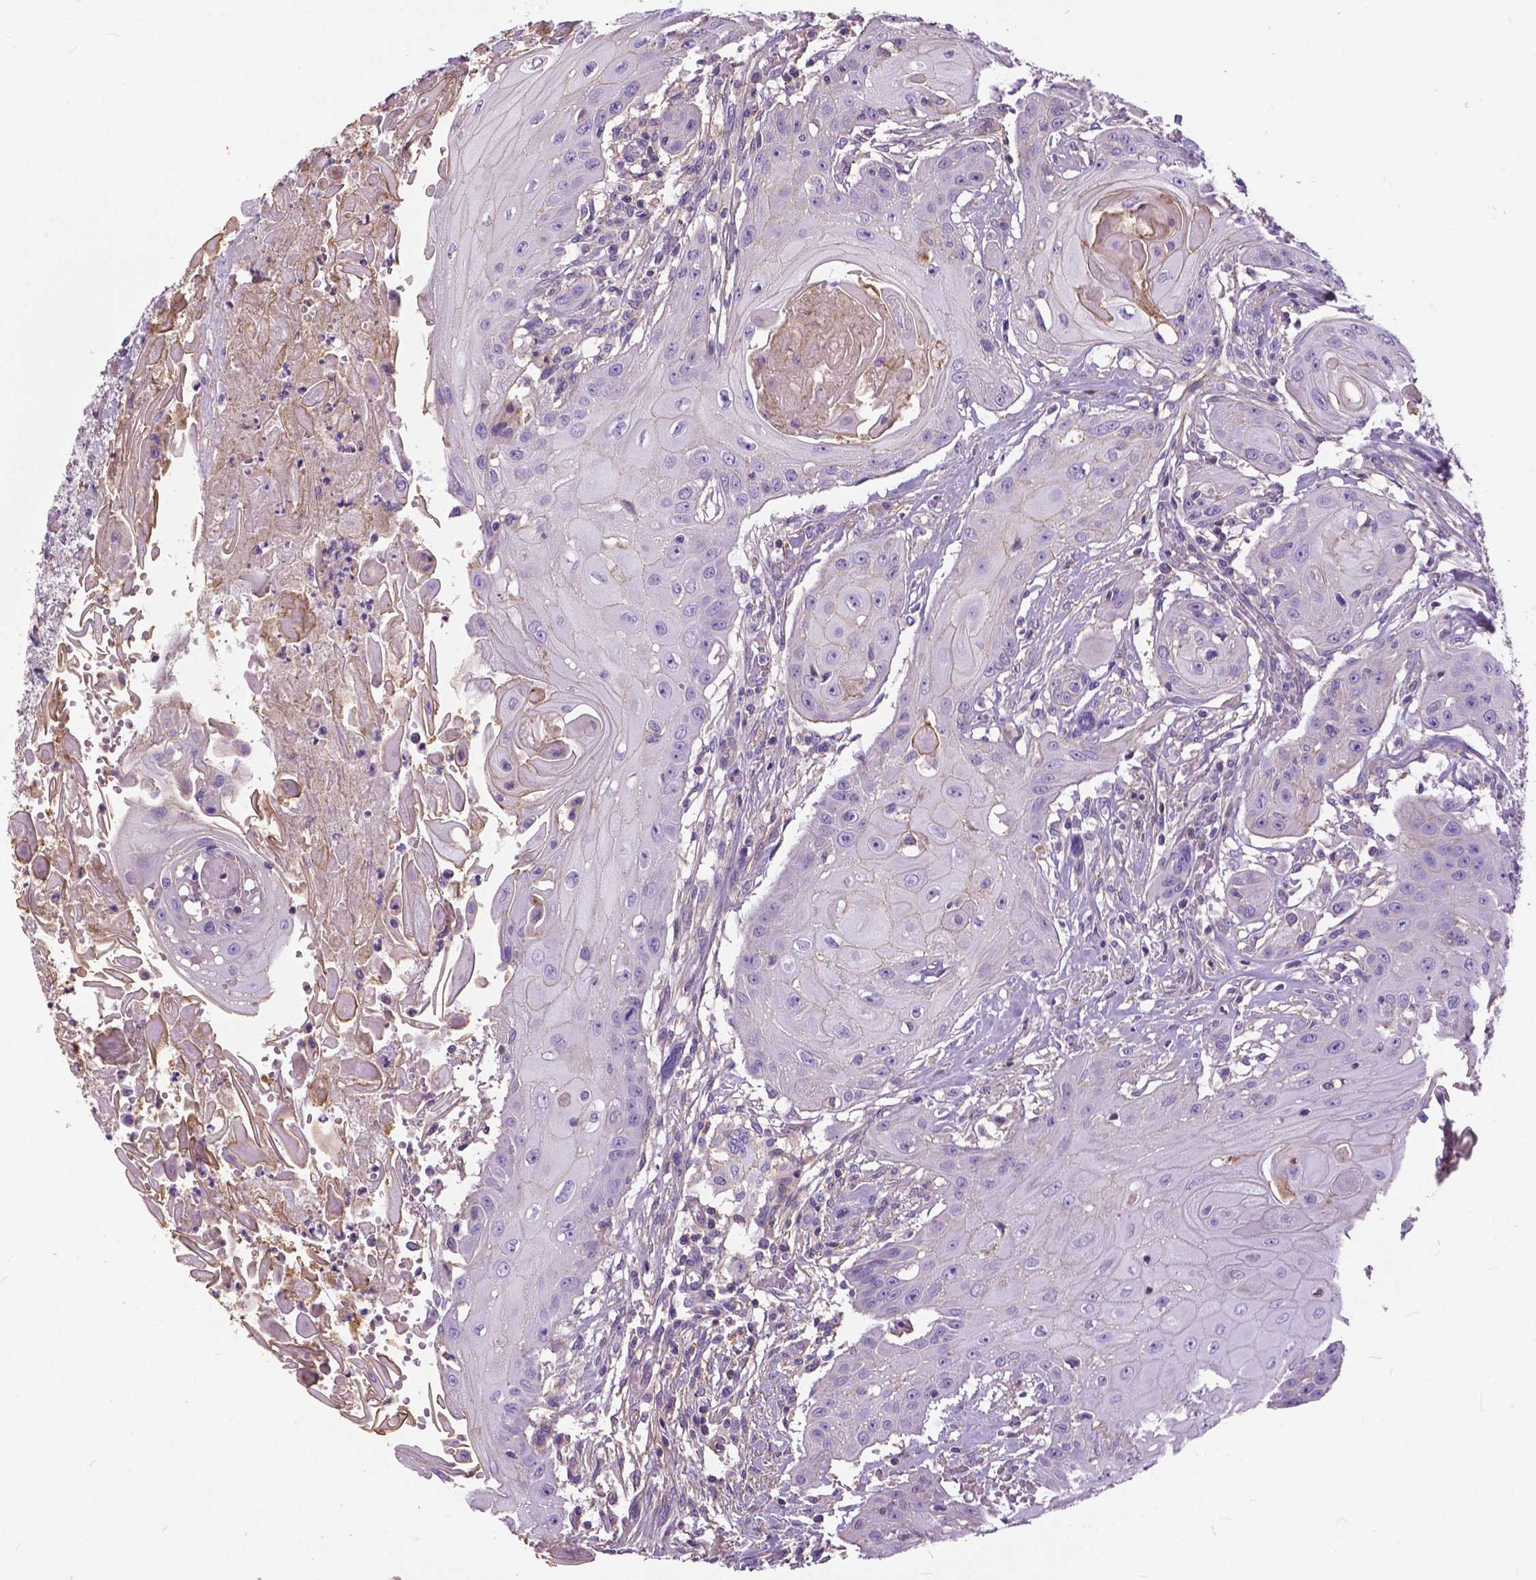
{"staining": {"intensity": "negative", "quantity": "none", "location": "none"}, "tissue": "head and neck cancer", "cell_type": "Tumor cells", "image_type": "cancer", "snomed": [{"axis": "morphology", "description": "Squamous cell carcinoma, NOS"}, {"axis": "topography", "description": "Oral tissue"}, {"axis": "topography", "description": "Head-Neck"}, {"axis": "topography", "description": "Neck, NOS"}], "caption": "DAB (3,3'-diaminobenzidine) immunohistochemical staining of squamous cell carcinoma (head and neck) exhibits no significant expression in tumor cells.", "gene": "ANXA13", "patient": {"sex": "female", "age": 55}}